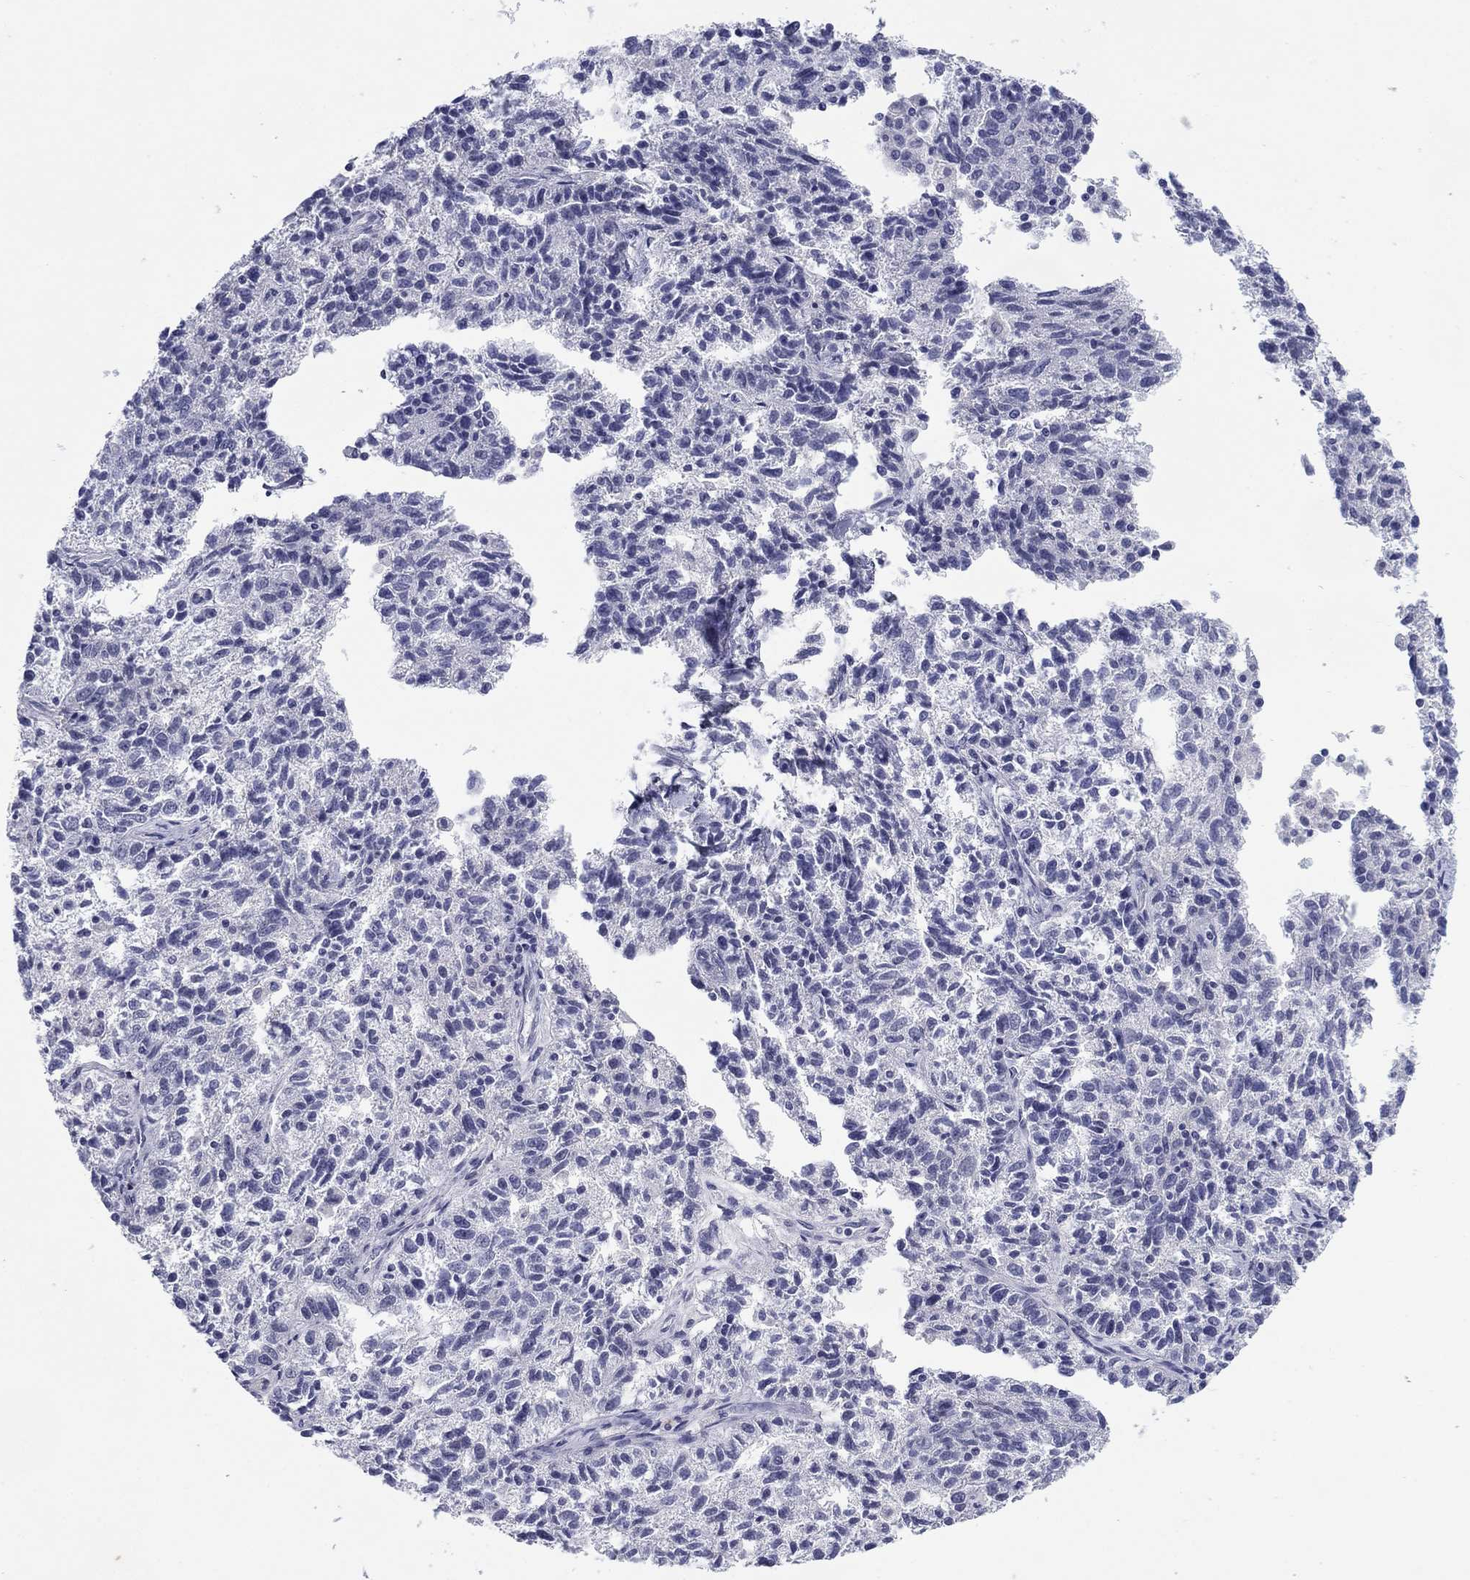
{"staining": {"intensity": "negative", "quantity": "none", "location": "none"}, "tissue": "ovarian cancer", "cell_type": "Tumor cells", "image_type": "cancer", "snomed": [{"axis": "morphology", "description": "Cystadenocarcinoma, serous, NOS"}, {"axis": "topography", "description": "Ovary"}], "caption": "Tumor cells are negative for protein expression in human ovarian serous cystadenocarcinoma.", "gene": "HAO1", "patient": {"sex": "female", "age": 71}}